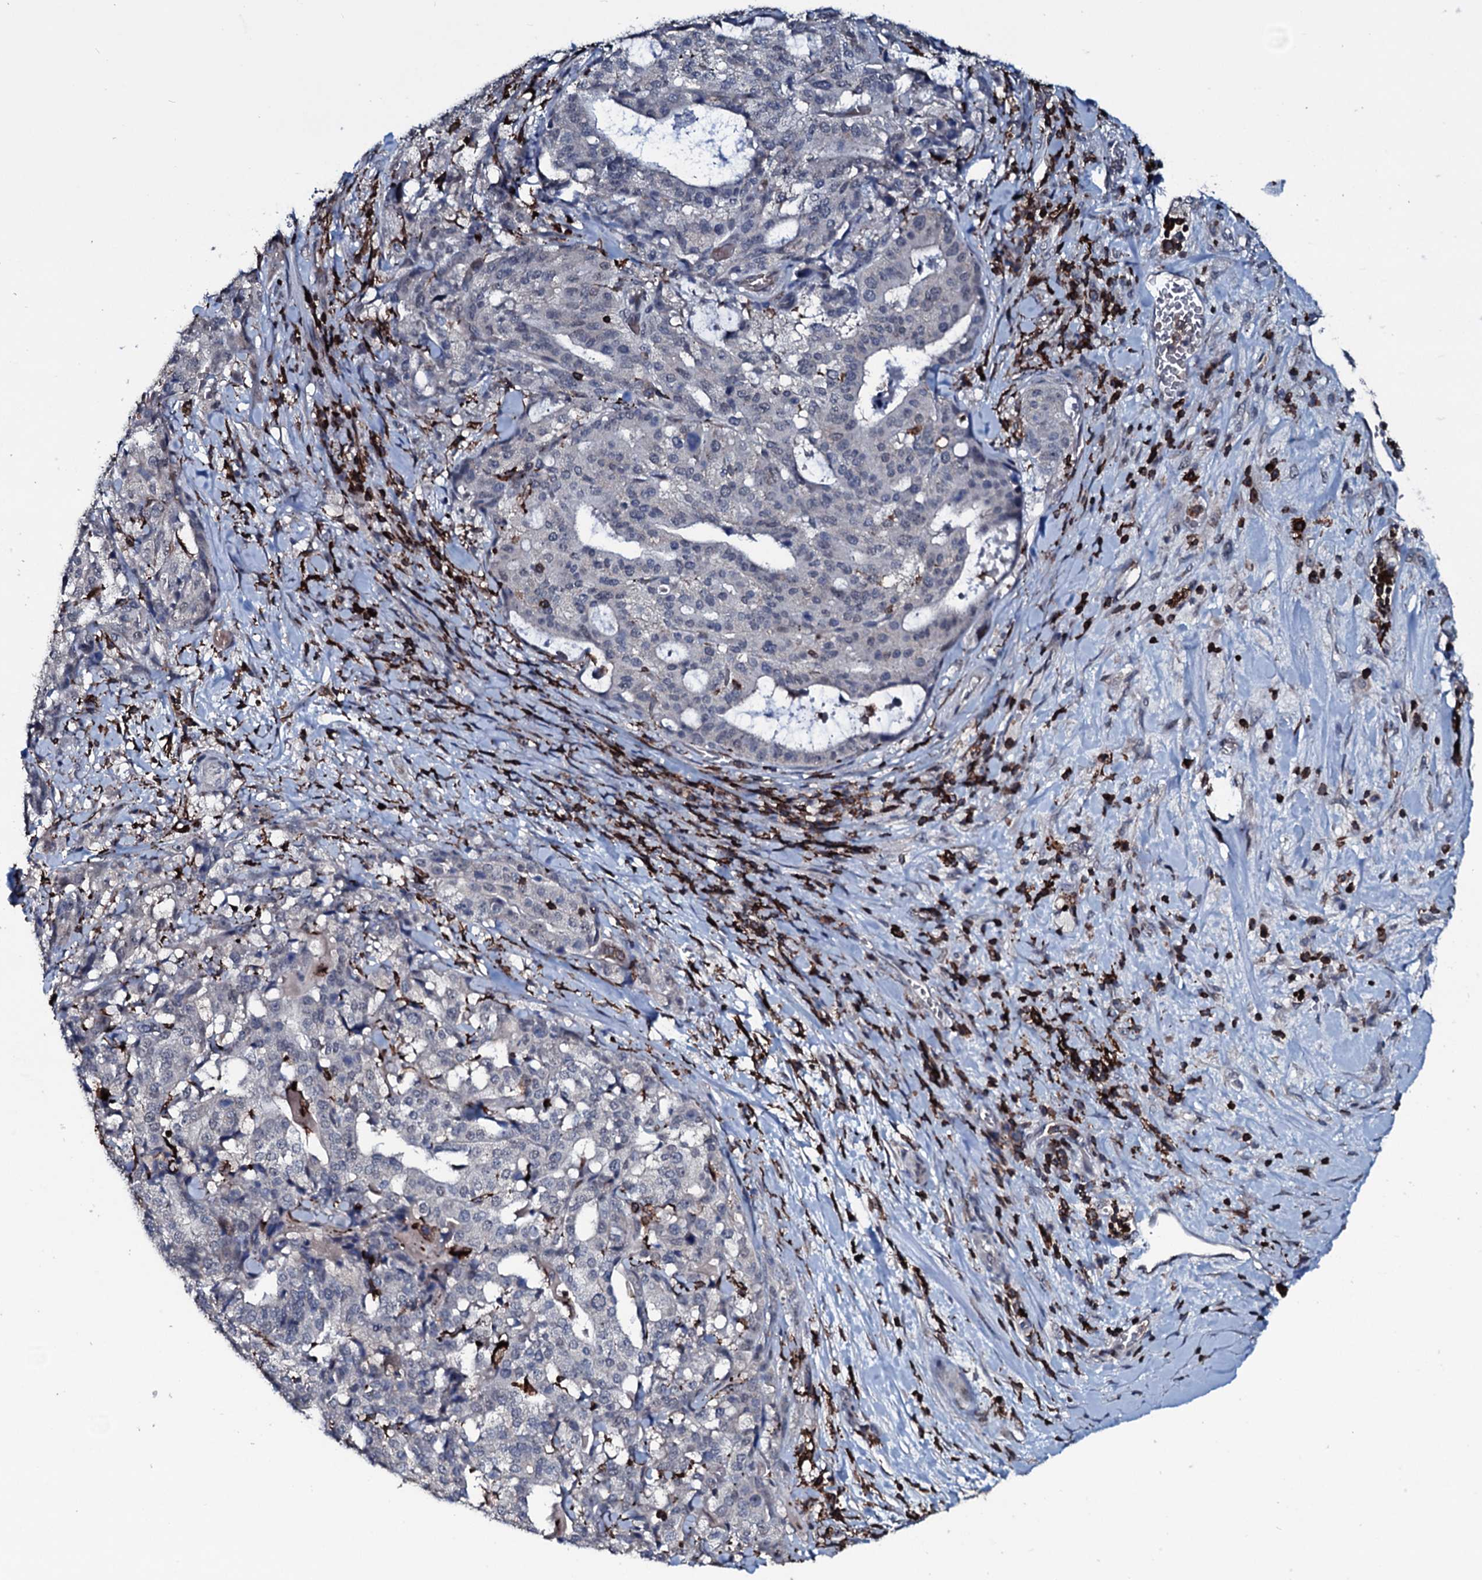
{"staining": {"intensity": "negative", "quantity": "none", "location": "none"}, "tissue": "stomach cancer", "cell_type": "Tumor cells", "image_type": "cancer", "snomed": [{"axis": "morphology", "description": "Adenocarcinoma, NOS"}, {"axis": "topography", "description": "Stomach"}], "caption": "High magnification brightfield microscopy of stomach adenocarcinoma stained with DAB (brown) and counterstained with hematoxylin (blue): tumor cells show no significant staining.", "gene": "OGFOD2", "patient": {"sex": "male", "age": 48}}